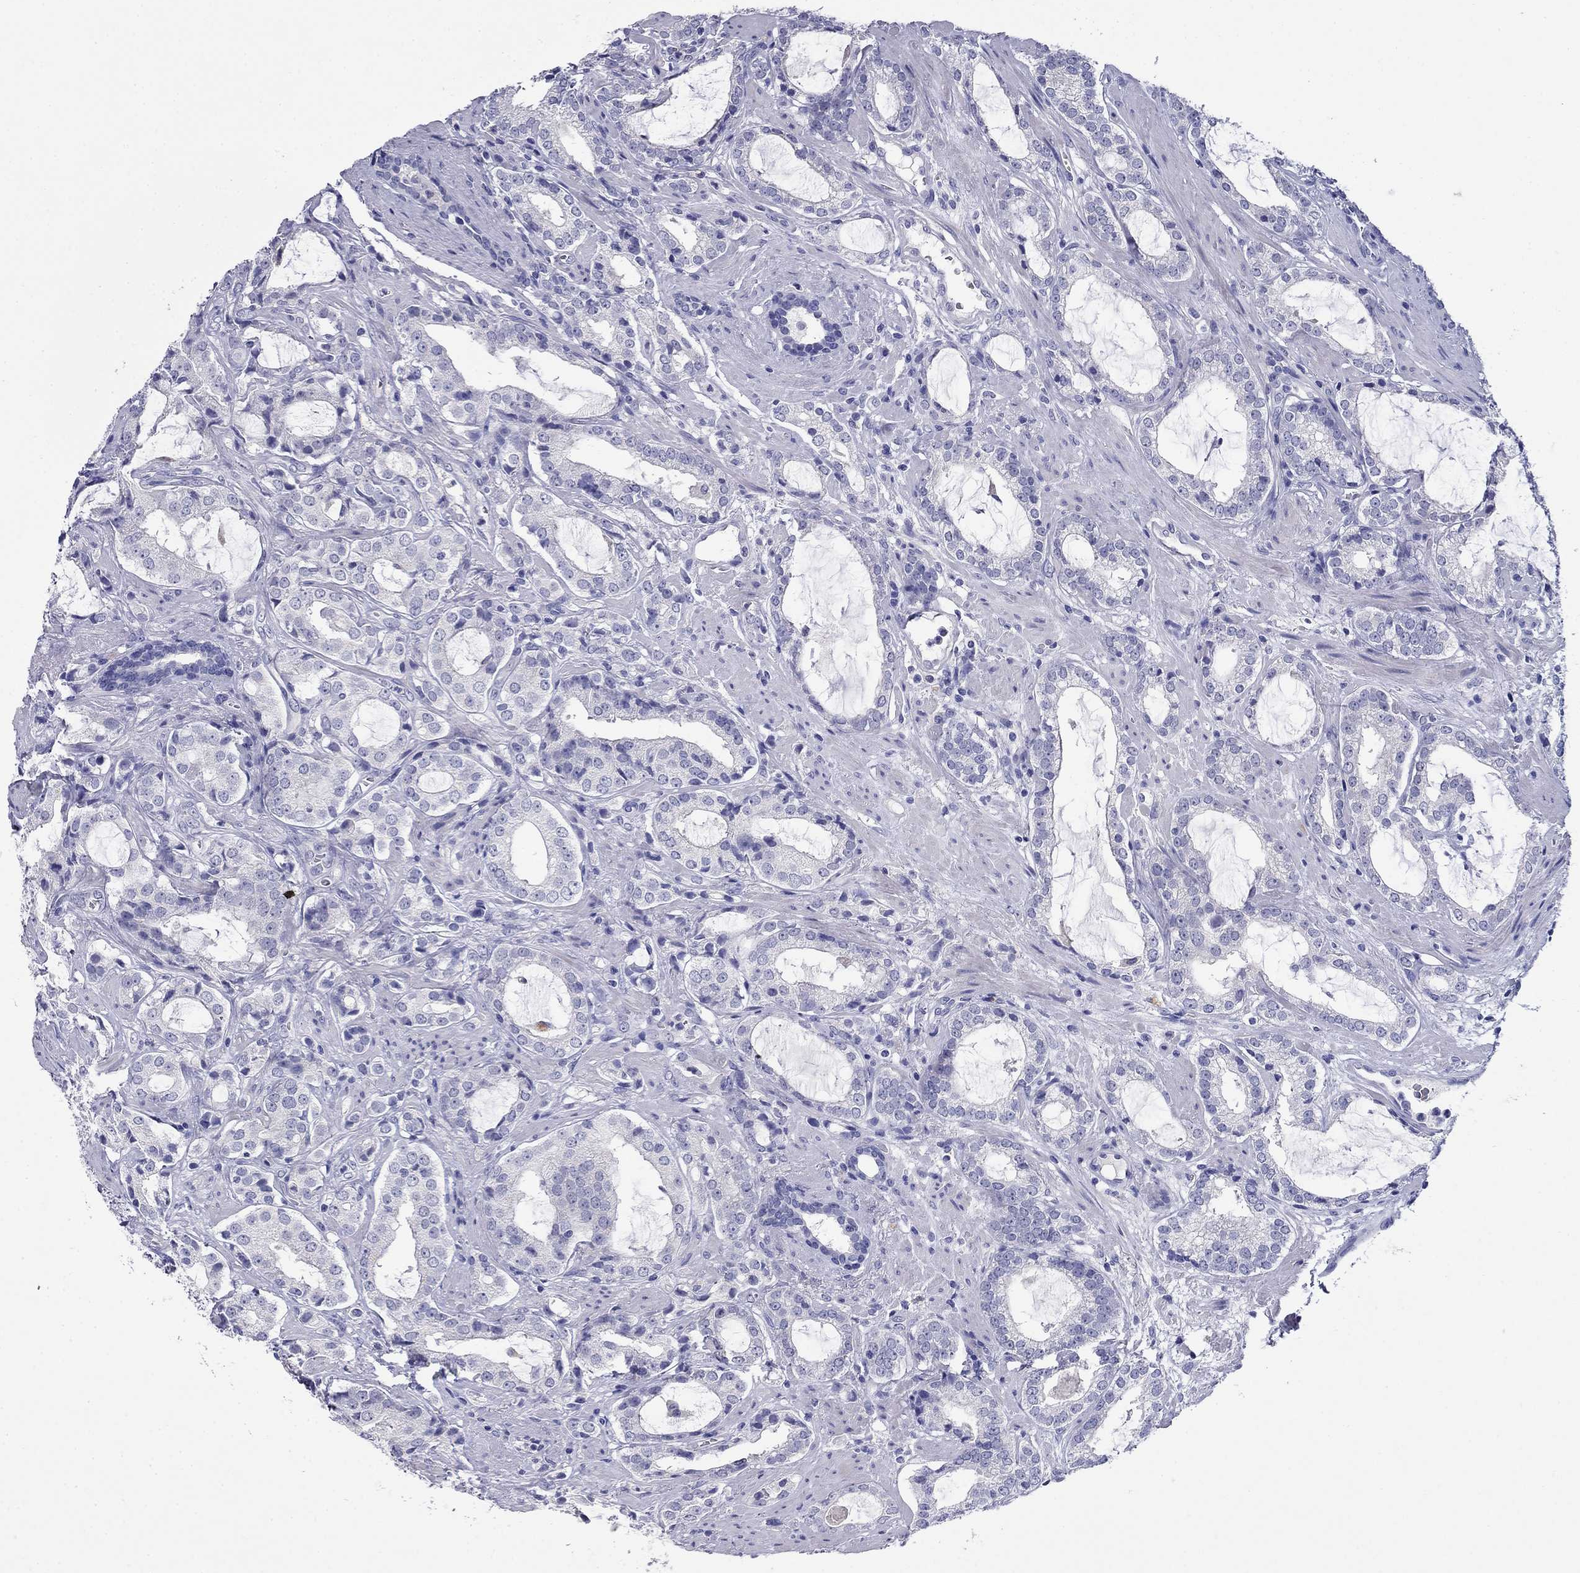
{"staining": {"intensity": "negative", "quantity": "none", "location": "none"}, "tissue": "prostate cancer", "cell_type": "Tumor cells", "image_type": "cancer", "snomed": [{"axis": "morphology", "description": "Adenocarcinoma, NOS"}, {"axis": "topography", "description": "Prostate"}], "caption": "Adenocarcinoma (prostate) was stained to show a protein in brown. There is no significant positivity in tumor cells.", "gene": "MYO15A", "patient": {"sex": "male", "age": 66}}